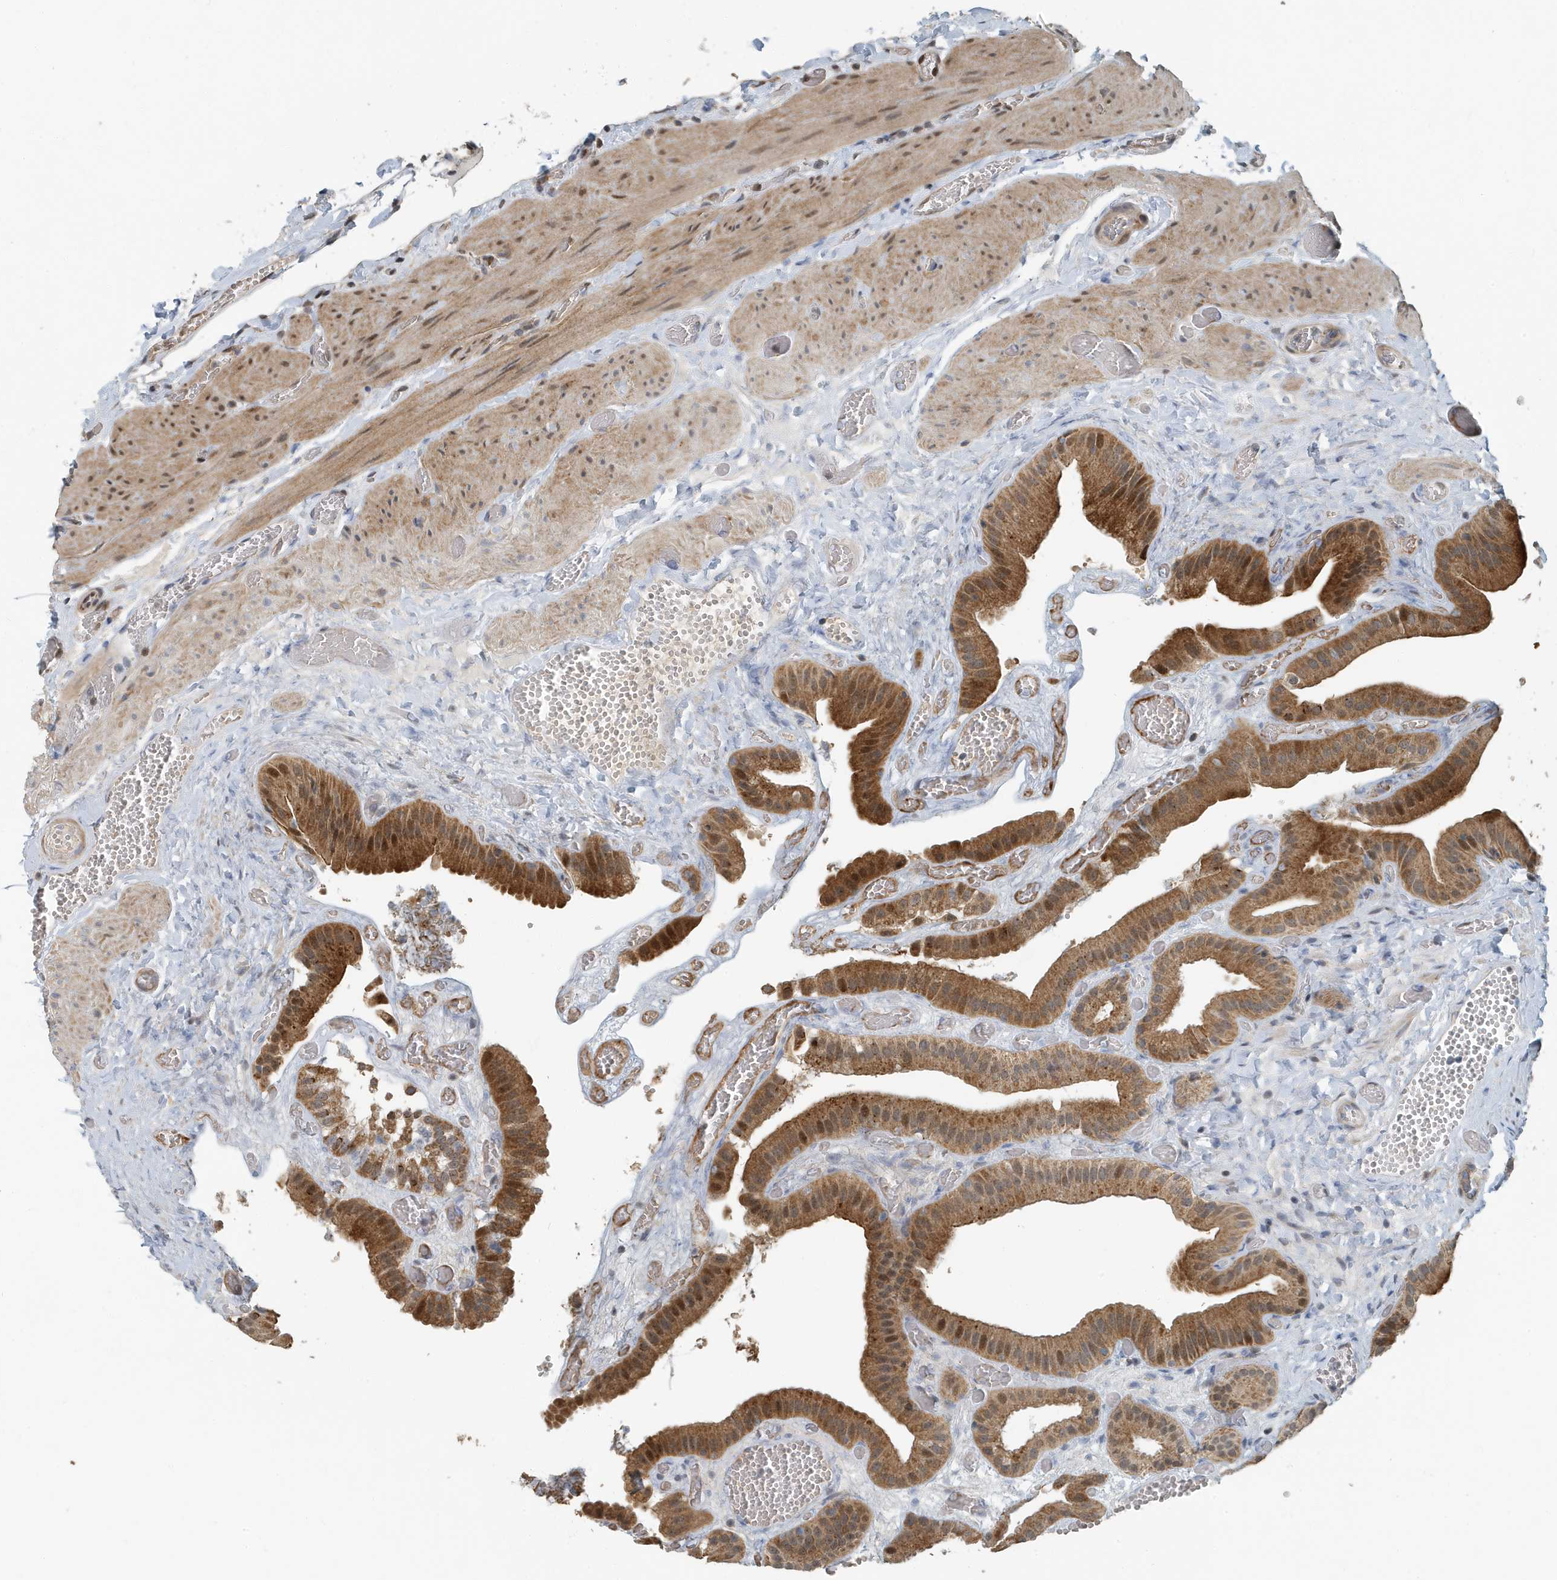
{"staining": {"intensity": "moderate", "quantity": ">75%", "location": "cytoplasmic/membranous,nuclear"}, "tissue": "gallbladder", "cell_type": "Glandular cells", "image_type": "normal", "snomed": [{"axis": "morphology", "description": "Normal tissue, NOS"}, {"axis": "topography", "description": "Gallbladder"}], "caption": "Immunohistochemical staining of benign human gallbladder shows medium levels of moderate cytoplasmic/membranous,nuclear positivity in about >75% of glandular cells. (DAB (3,3'-diaminobenzidine) IHC with brightfield microscopy, high magnification).", "gene": "KIF15", "patient": {"sex": "female", "age": 64}}